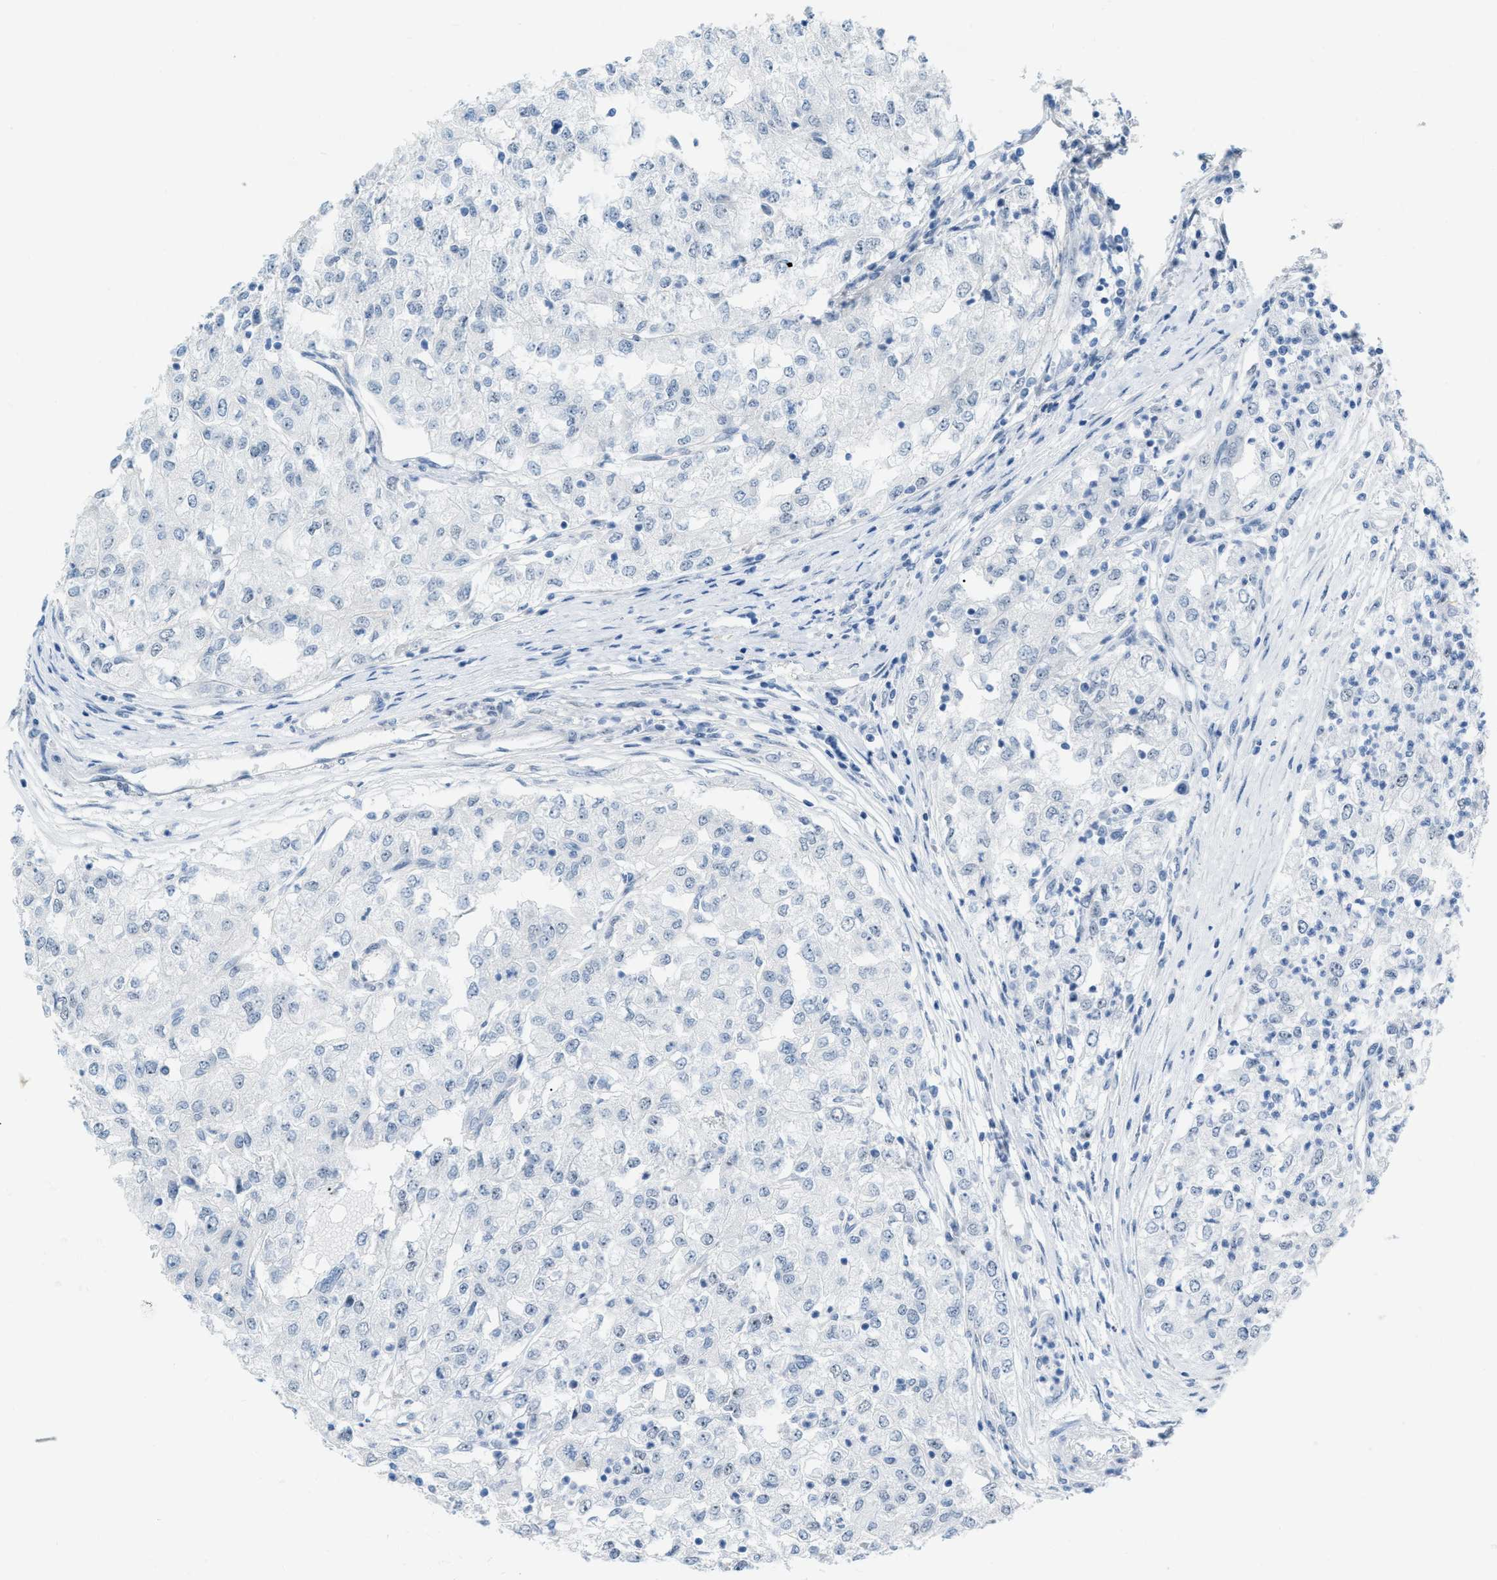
{"staining": {"intensity": "negative", "quantity": "none", "location": "none"}, "tissue": "renal cancer", "cell_type": "Tumor cells", "image_type": "cancer", "snomed": [{"axis": "morphology", "description": "Adenocarcinoma, NOS"}, {"axis": "topography", "description": "Kidney"}], "caption": "DAB (3,3'-diaminobenzidine) immunohistochemical staining of human renal adenocarcinoma exhibits no significant positivity in tumor cells. (Brightfield microscopy of DAB (3,3'-diaminobenzidine) IHC at high magnification).", "gene": "PHRF1", "patient": {"sex": "female", "age": 54}}